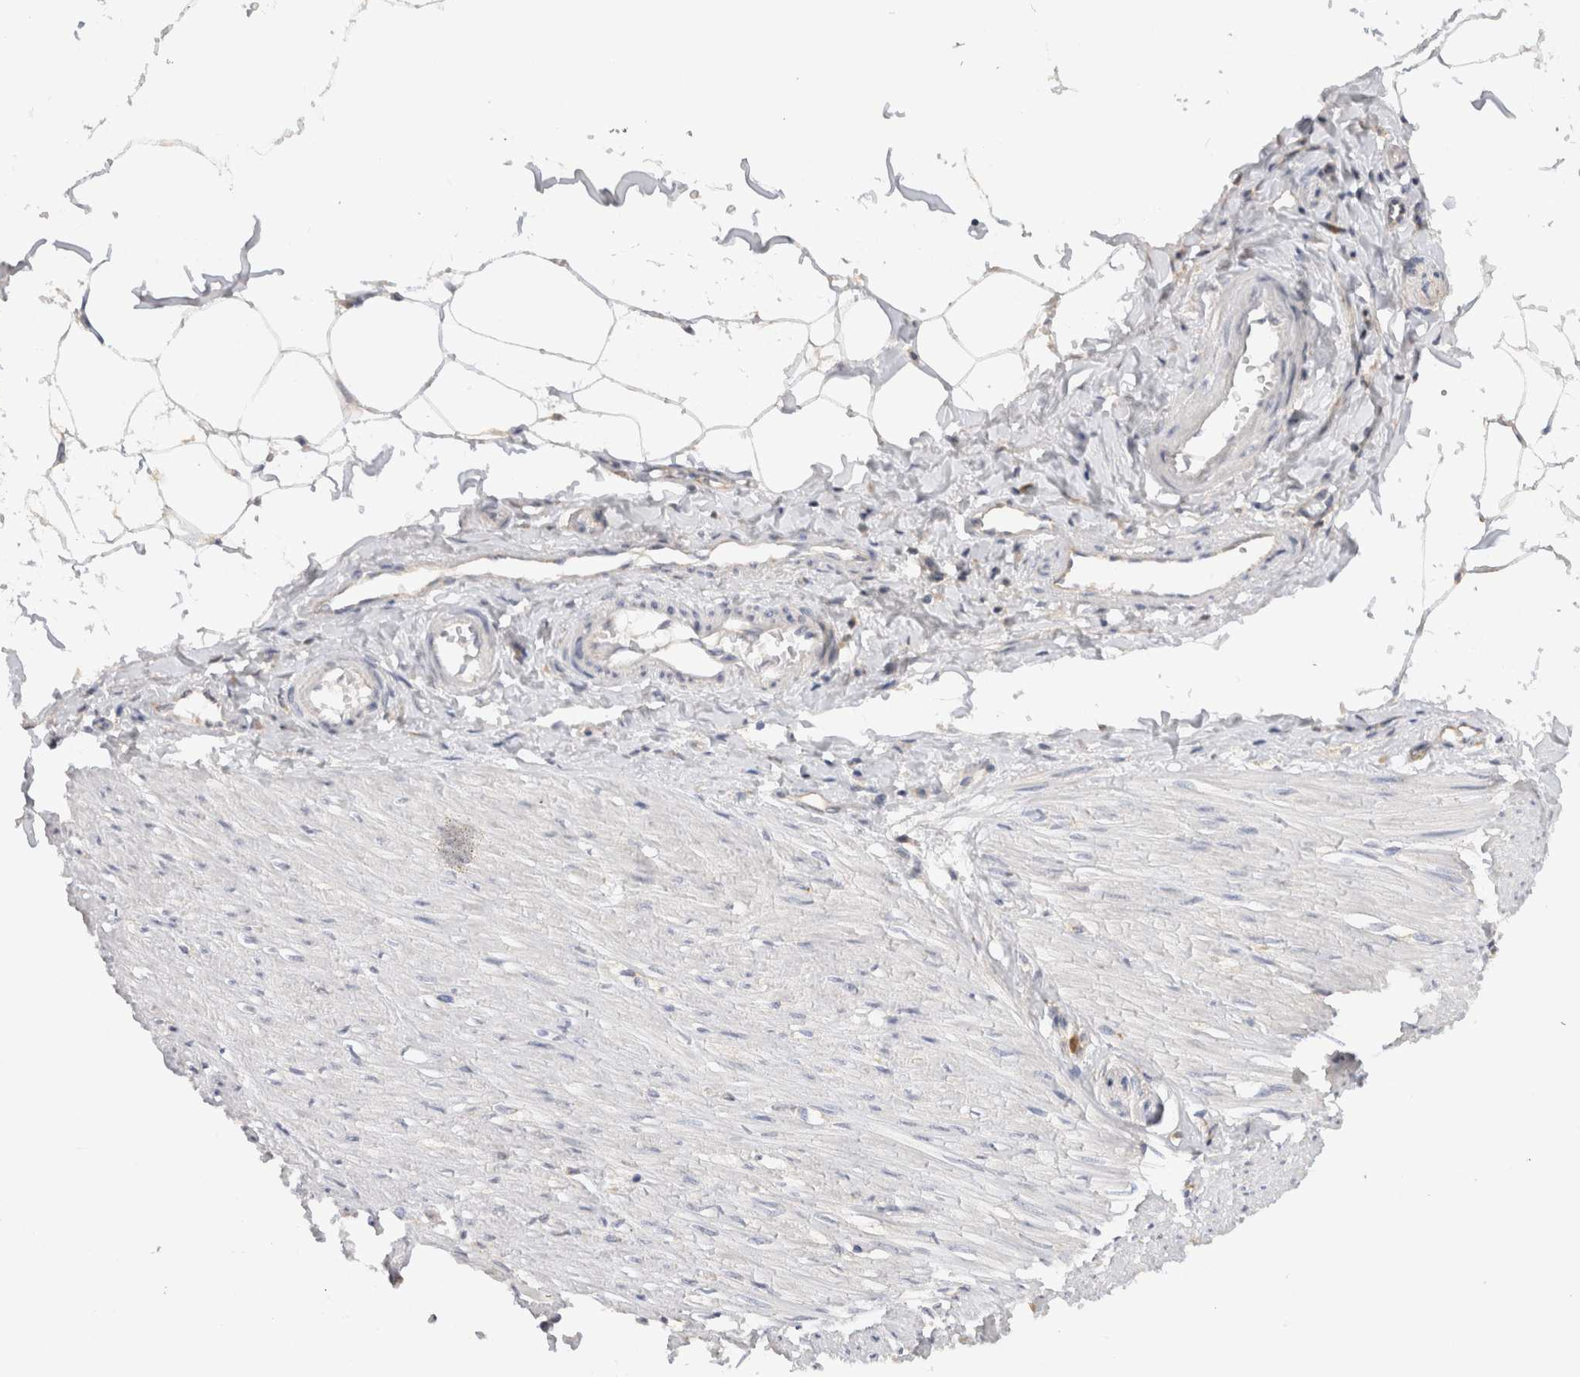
{"staining": {"intensity": "negative", "quantity": "none", "location": "none"}, "tissue": "adipose tissue", "cell_type": "Adipocytes", "image_type": "normal", "snomed": [{"axis": "morphology", "description": "Normal tissue, NOS"}, {"axis": "morphology", "description": "Adenocarcinoma, NOS"}, {"axis": "topography", "description": "Colon"}, {"axis": "topography", "description": "Peripheral nerve tissue"}], "caption": "Immunohistochemical staining of unremarkable human adipose tissue shows no significant expression in adipocytes. The staining was performed using DAB to visualize the protein expression in brown, while the nuclei were stained in blue with hematoxylin (Magnification: 20x).", "gene": "GAS1", "patient": {"sex": "male", "age": 14}}